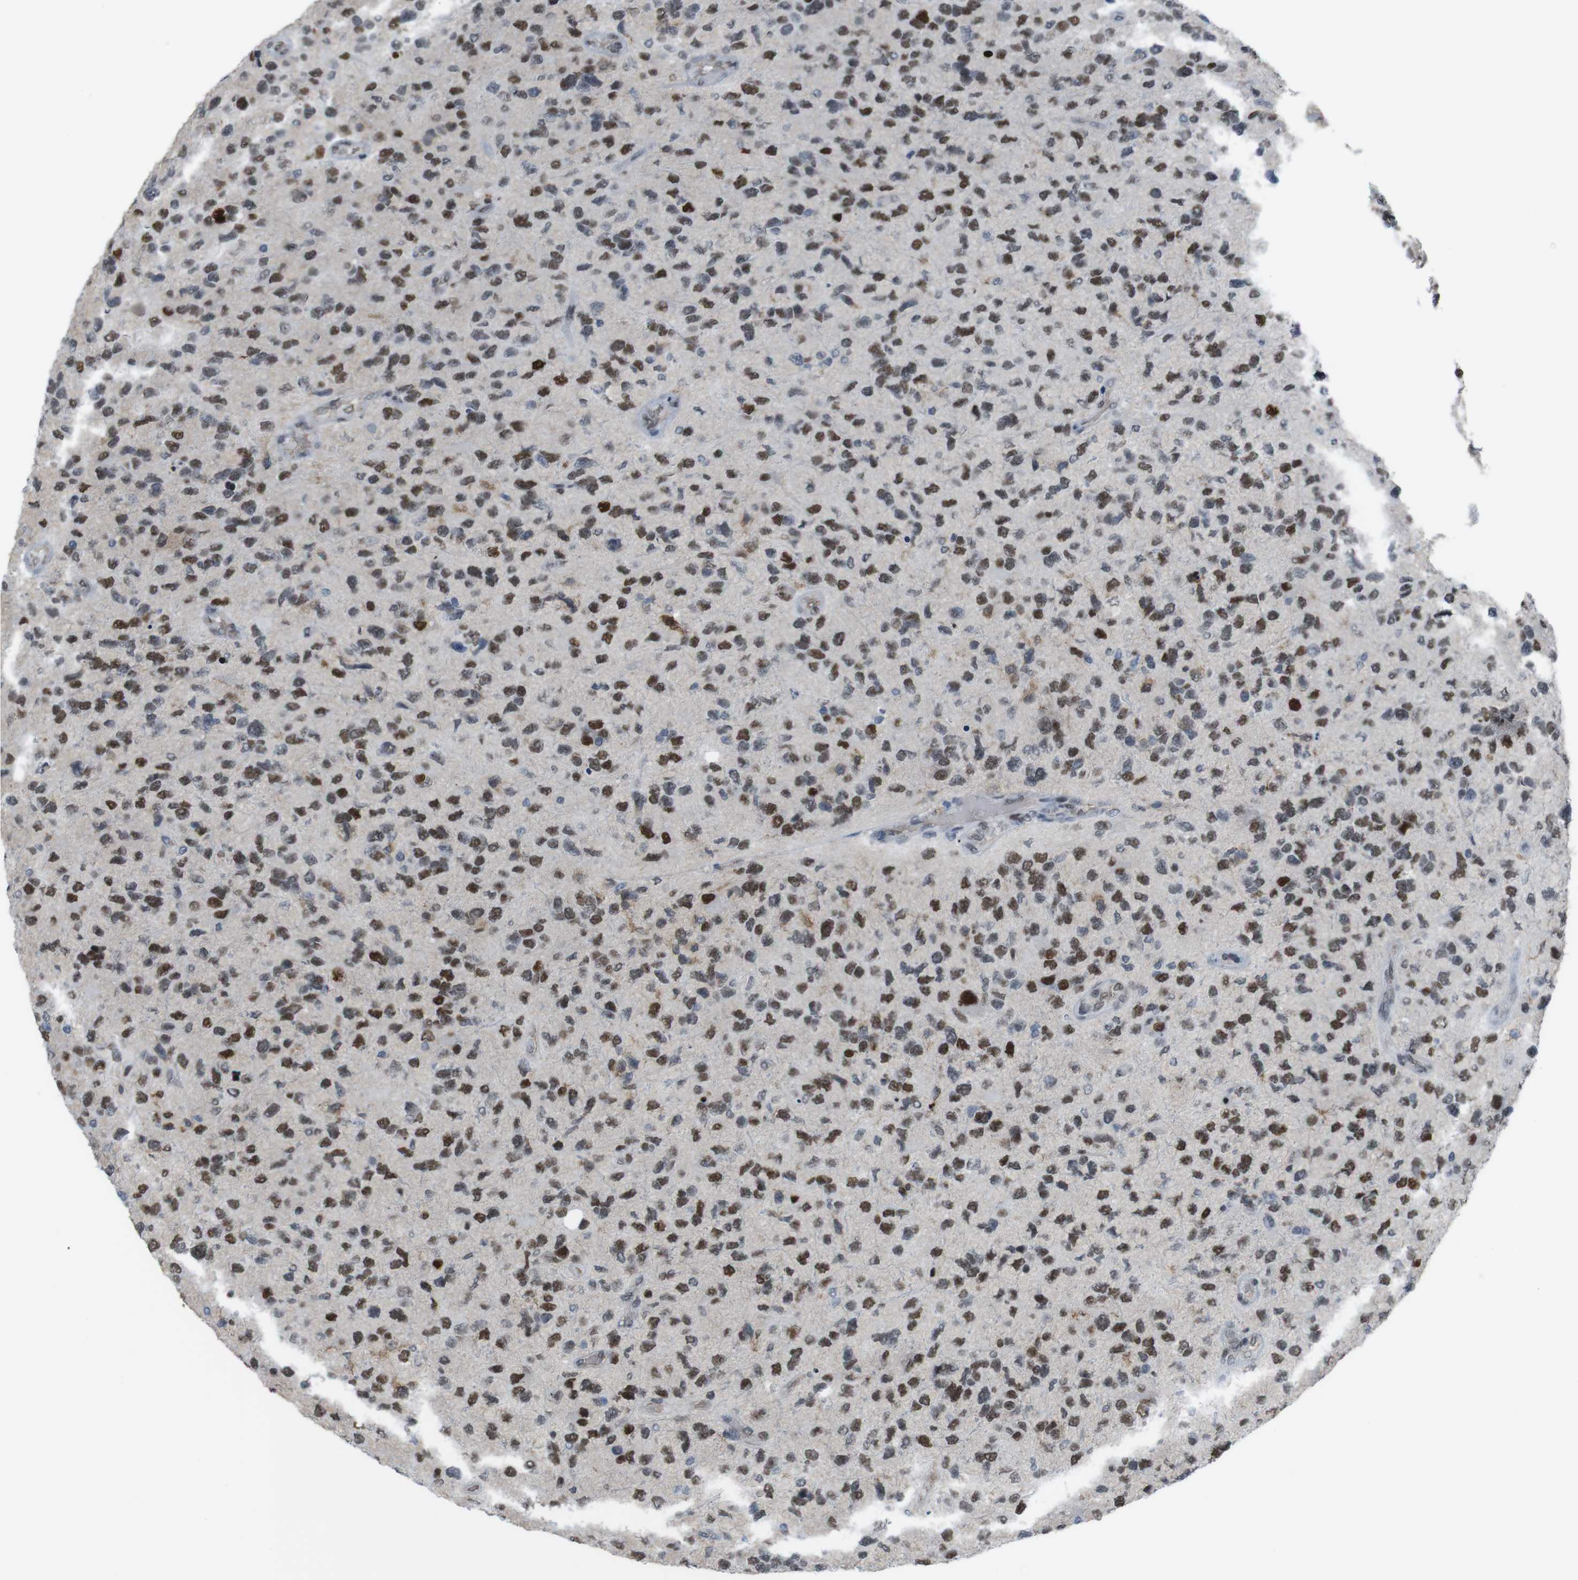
{"staining": {"intensity": "strong", "quantity": ">75%", "location": "nuclear"}, "tissue": "glioma", "cell_type": "Tumor cells", "image_type": "cancer", "snomed": [{"axis": "morphology", "description": "Glioma, malignant, High grade"}, {"axis": "topography", "description": "Brain"}], "caption": "Immunohistochemistry (IHC) of human glioma demonstrates high levels of strong nuclear positivity in about >75% of tumor cells. Immunohistochemistry (IHC) stains the protein of interest in brown and the nuclei are stained blue.", "gene": "SUB1", "patient": {"sex": "female", "age": 58}}